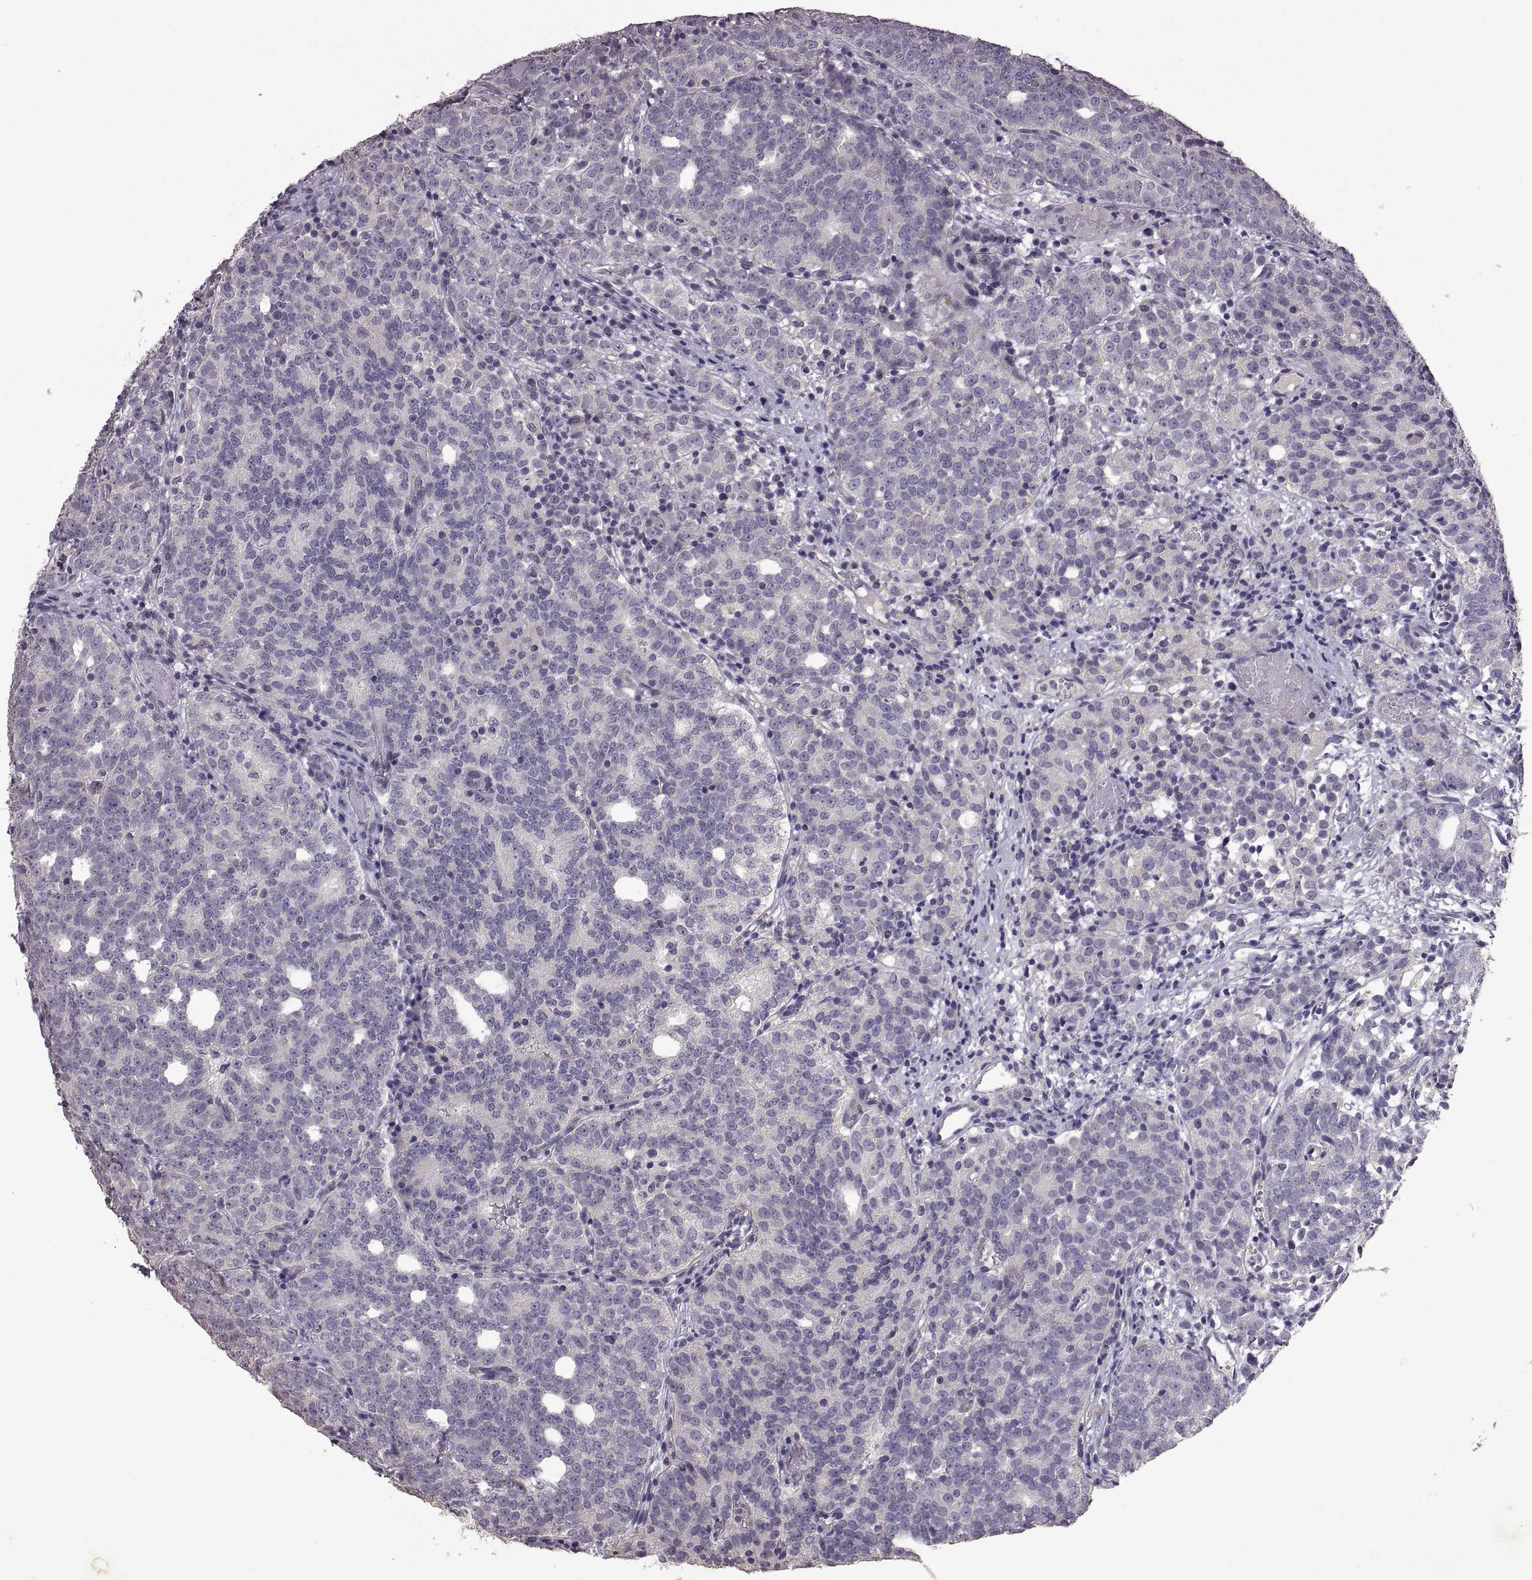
{"staining": {"intensity": "negative", "quantity": "none", "location": "none"}, "tissue": "prostate cancer", "cell_type": "Tumor cells", "image_type": "cancer", "snomed": [{"axis": "morphology", "description": "Adenocarcinoma, High grade"}, {"axis": "topography", "description": "Prostate"}], "caption": "IHC photomicrograph of human high-grade adenocarcinoma (prostate) stained for a protein (brown), which displays no staining in tumor cells.", "gene": "DEFB136", "patient": {"sex": "male", "age": 53}}